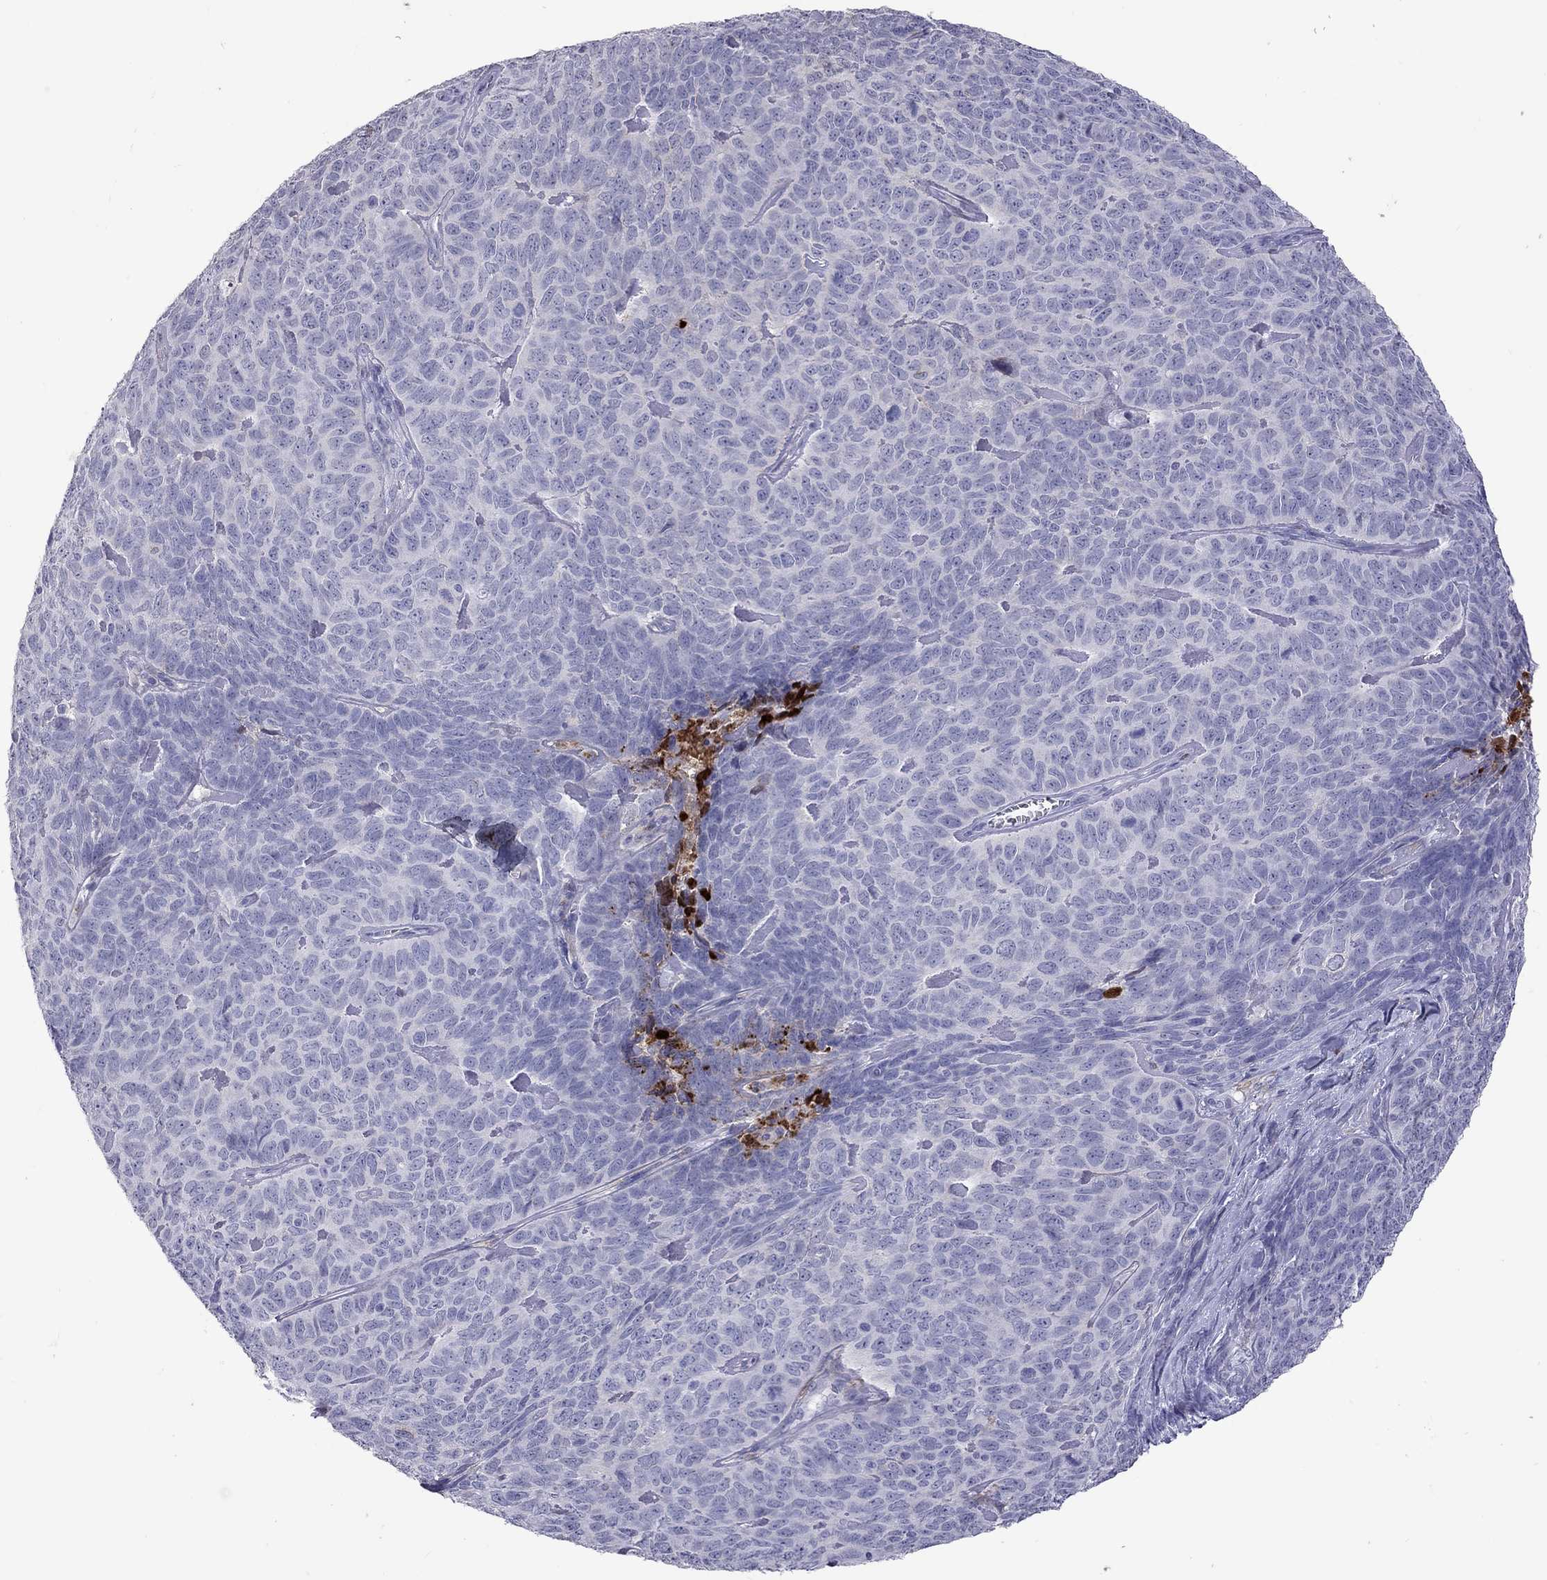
{"staining": {"intensity": "negative", "quantity": "none", "location": "none"}, "tissue": "skin cancer", "cell_type": "Tumor cells", "image_type": "cancer", "snomed": [{"axis": "morphology", "description": "Squamous cell carcinoma, NOS"}, {"axis": "topography", "description": "Skin"}, {"axis": "topography", "description": "Anal"}], "caption": "The immunohistochemistry (IHC) histopathology image has no significant positivity in tumor cells of squamous cell carcinoma (skin) tissue.", "gene": "SERPINA3", "patient": {"sex": "female", "age": 51}}